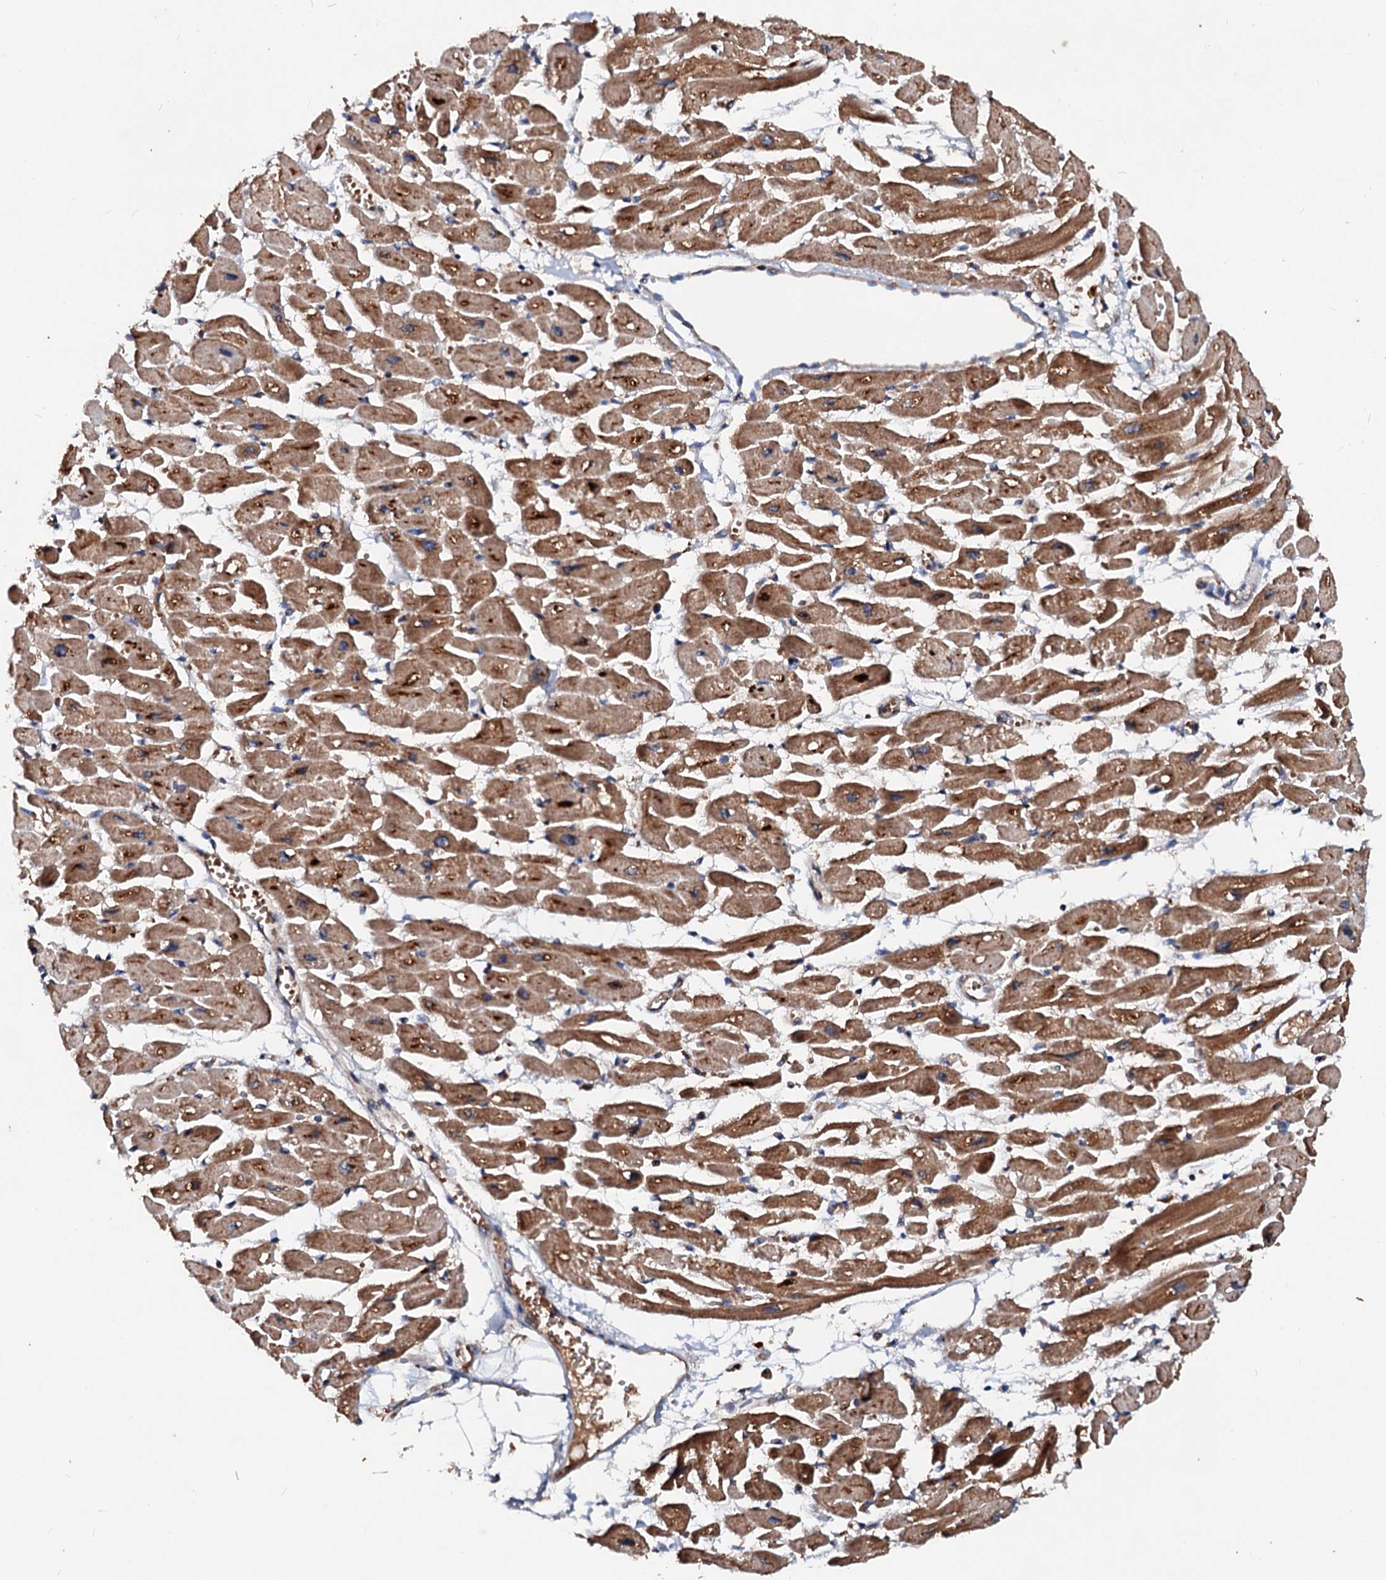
{"staining": {"intensity": "moderate", "quantity": ">75%", "location": "cytoplasmic/membranous"}, "tissue": "heart muscle", "cell_type": "Cardiomyocytes", "image_type": "normal", "snomed": [{"axis": "morphology", "description": "Normal tissue, NOS"}, {"axis": "topography", "description": "Heart"}], "caption": "Benign heart muscle demonstrates moderate cytoplasmic/membranous staining in about >75% of cardiomyocytes, visualized by immunohistochemistry. The protein is shown in brown color, while the nuclei are stained blue.", "gene": "EXTL1", "patient": {"sex": "female", "age": 54}}